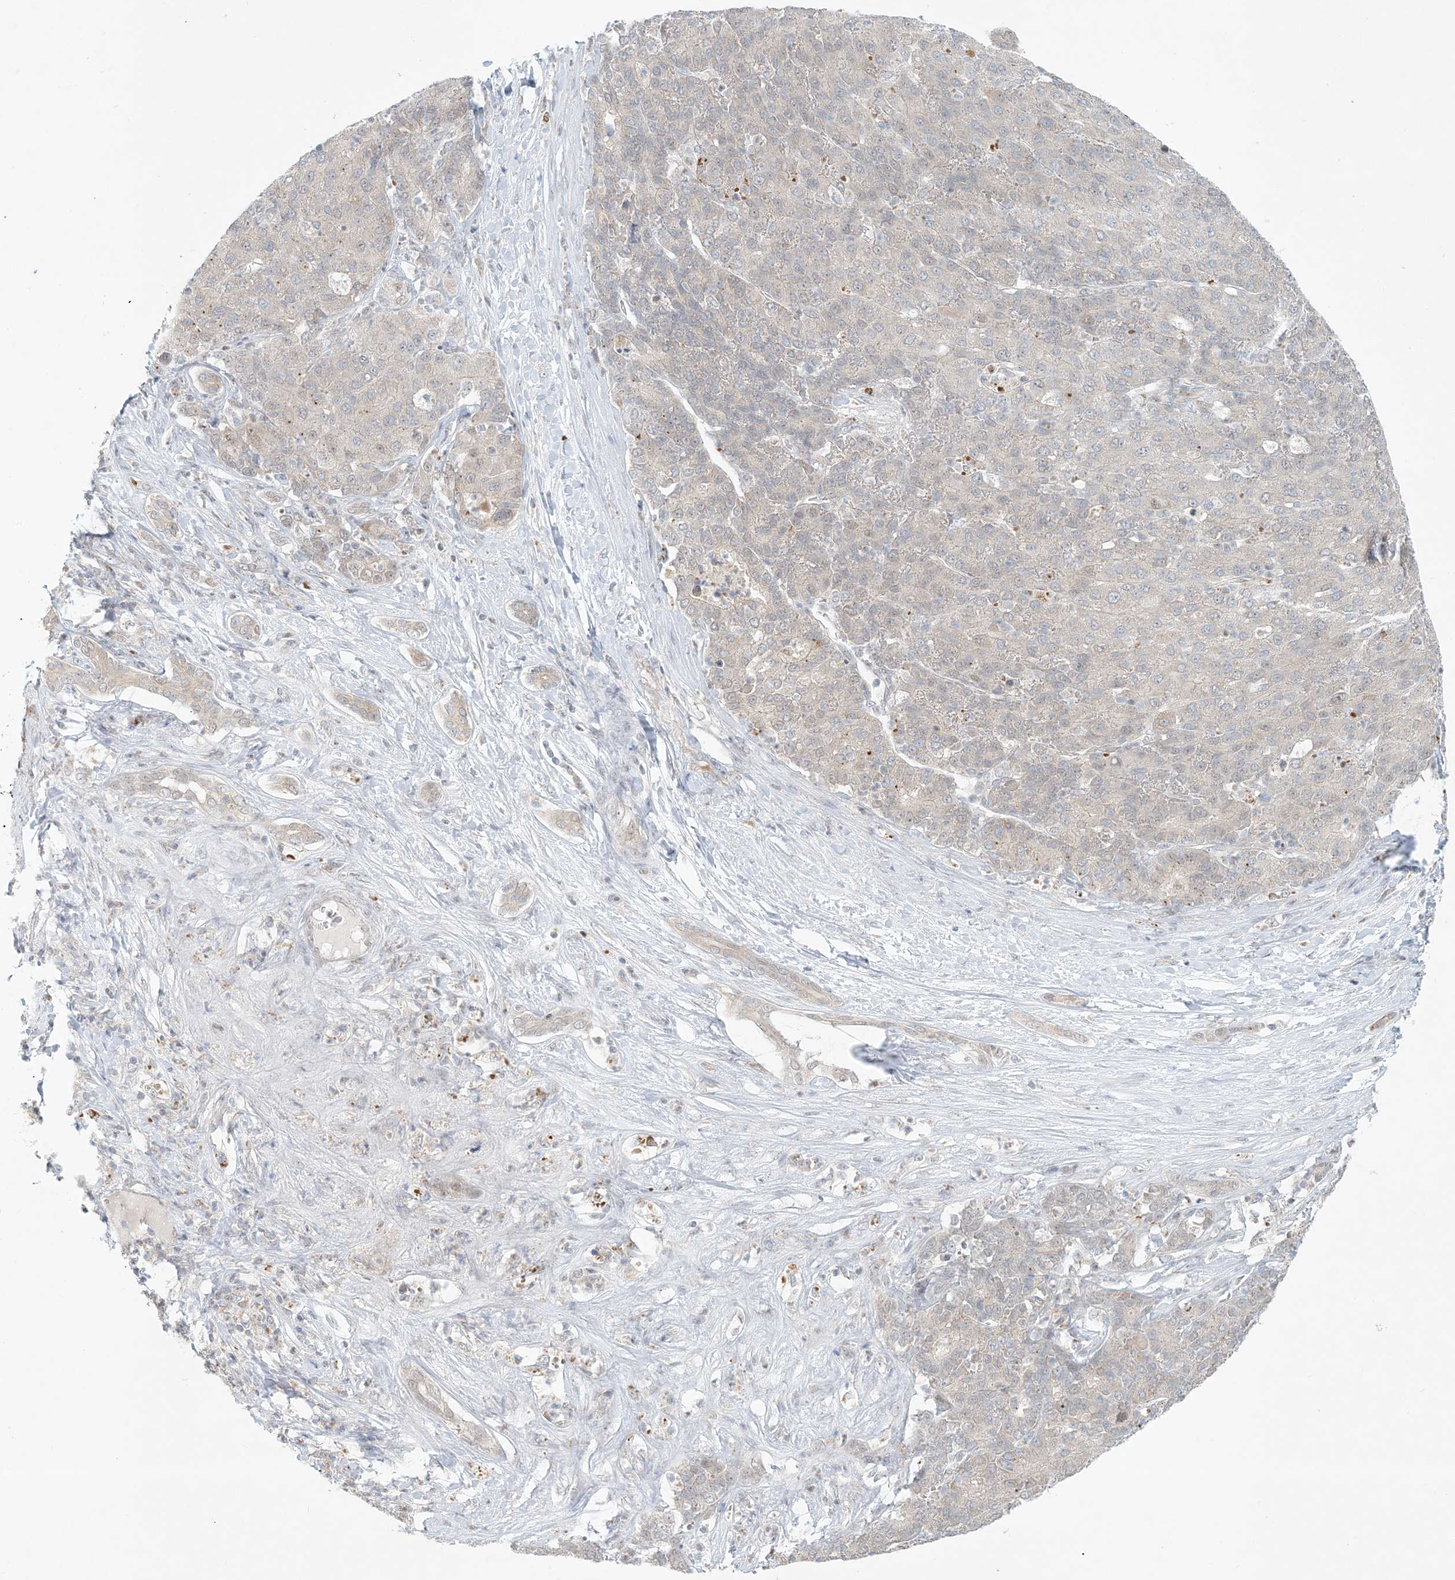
{"staining": {"intensity": "negative", "quantity": "none", "location": "none"}, "tissue": "liver cancer", "cell_type": "Tumor cells", "image_type": "cancer", "snomed": [{"axis": "morphology", "description": "Carcinoma, Hepatocellular, NOS"}, {"axis": "topography", "description": "Liver"}], "caption": "DAB immunohistochemical staining of human hepatocellular carcinoma (liver) displays no significant positivity in tumor cells.", "gene": "OBI1", "patient": {"sex": "male", "age": 65}}